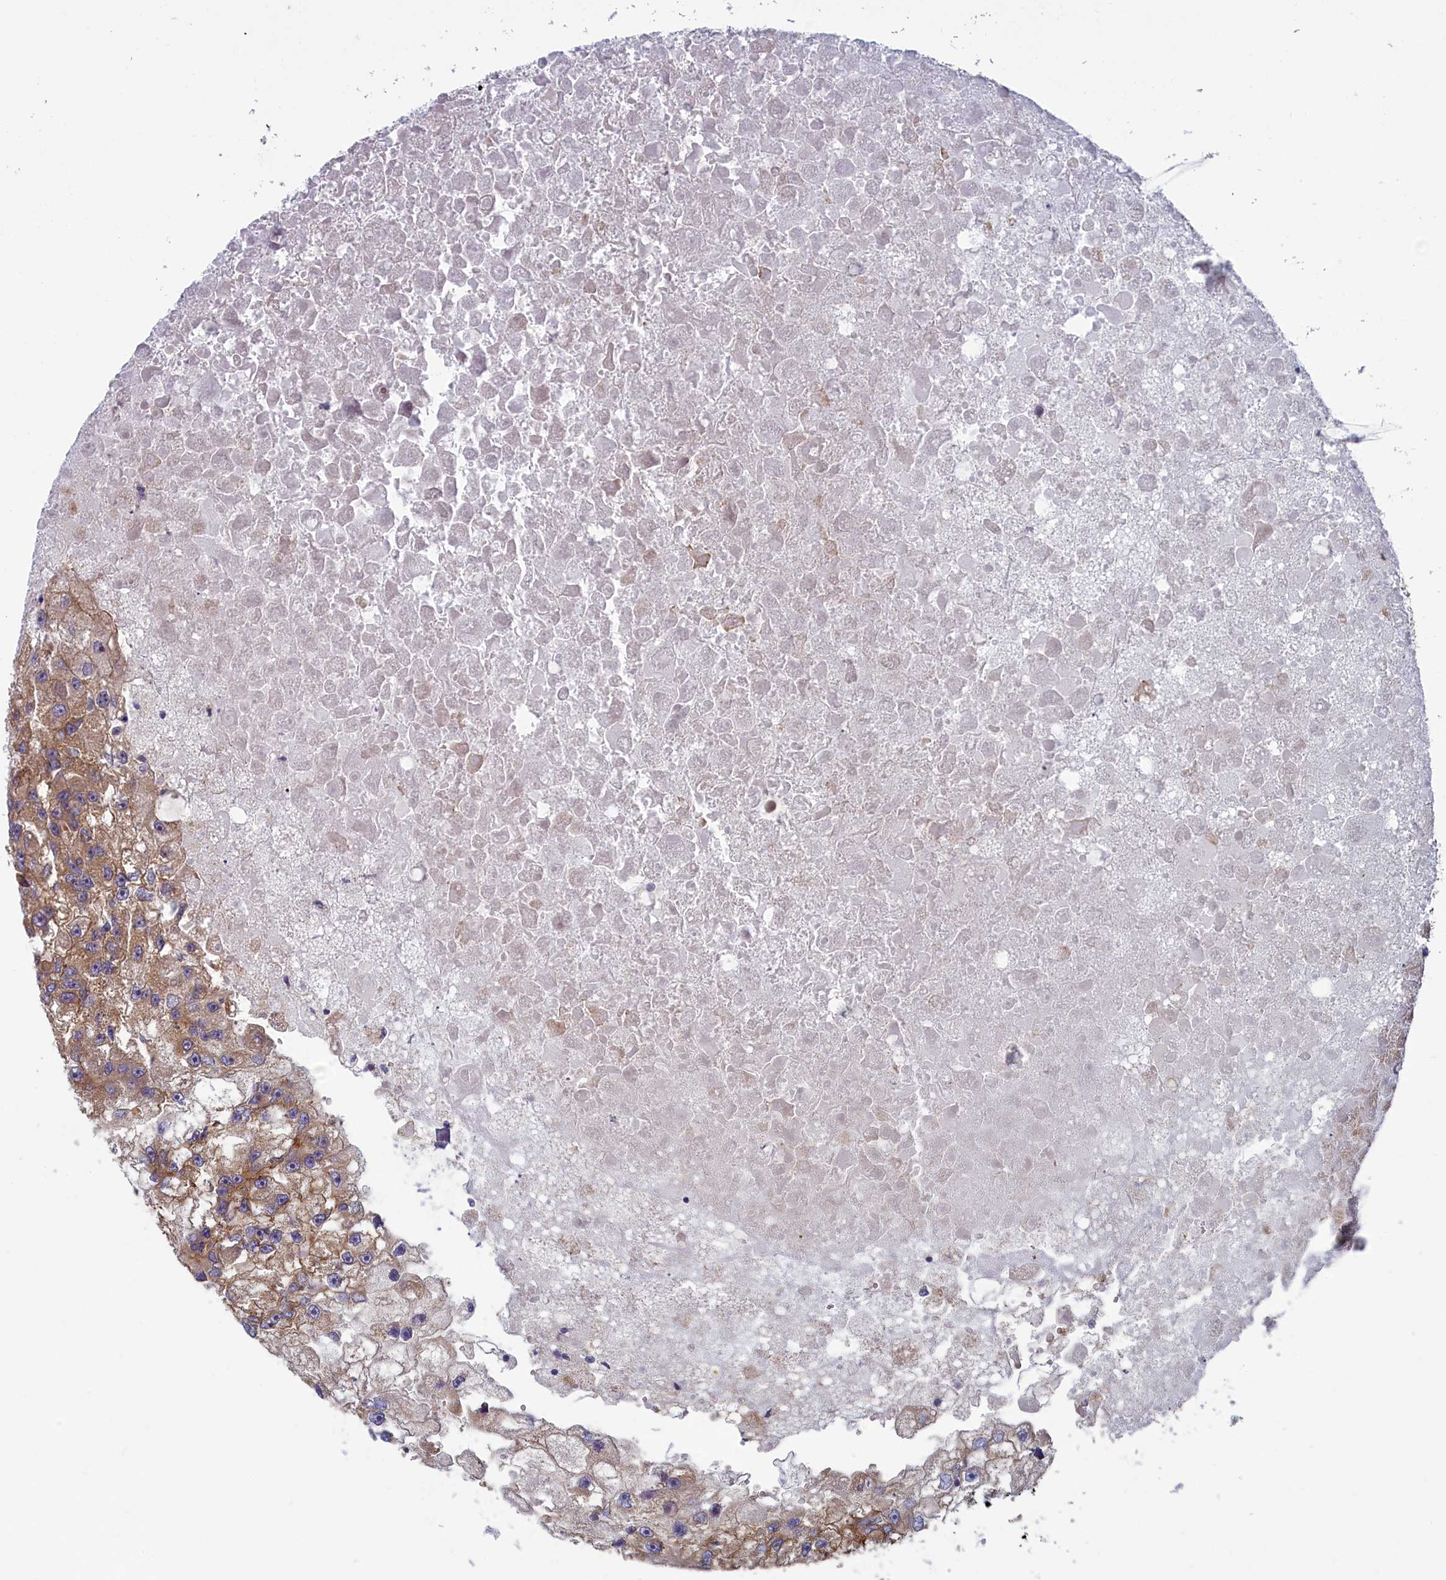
{"staining": {"intensity": "moderate", "quantity": ">75%", "location": "cytoplasmic/membranous"}, "tissue": "renal cancer", "cell_type": "Tumor cells", "image_type": "cancer", "snomed": [{"axis": "morphology", "description": "Adenocarcinoma, NOS"}, {"axis": "topography", "description": "Kidney"}], "caption": "An immunohistochemistry (IHC) micrograph of tumor tissue is shown. Protein staining in brown highlights moderate cytoplasmic/membranous positivity in renal cancer (adenocarcinoma) within tumor cells.", "gene": "ANKRD39", "patient": {"sex": "male", "age": 63}}